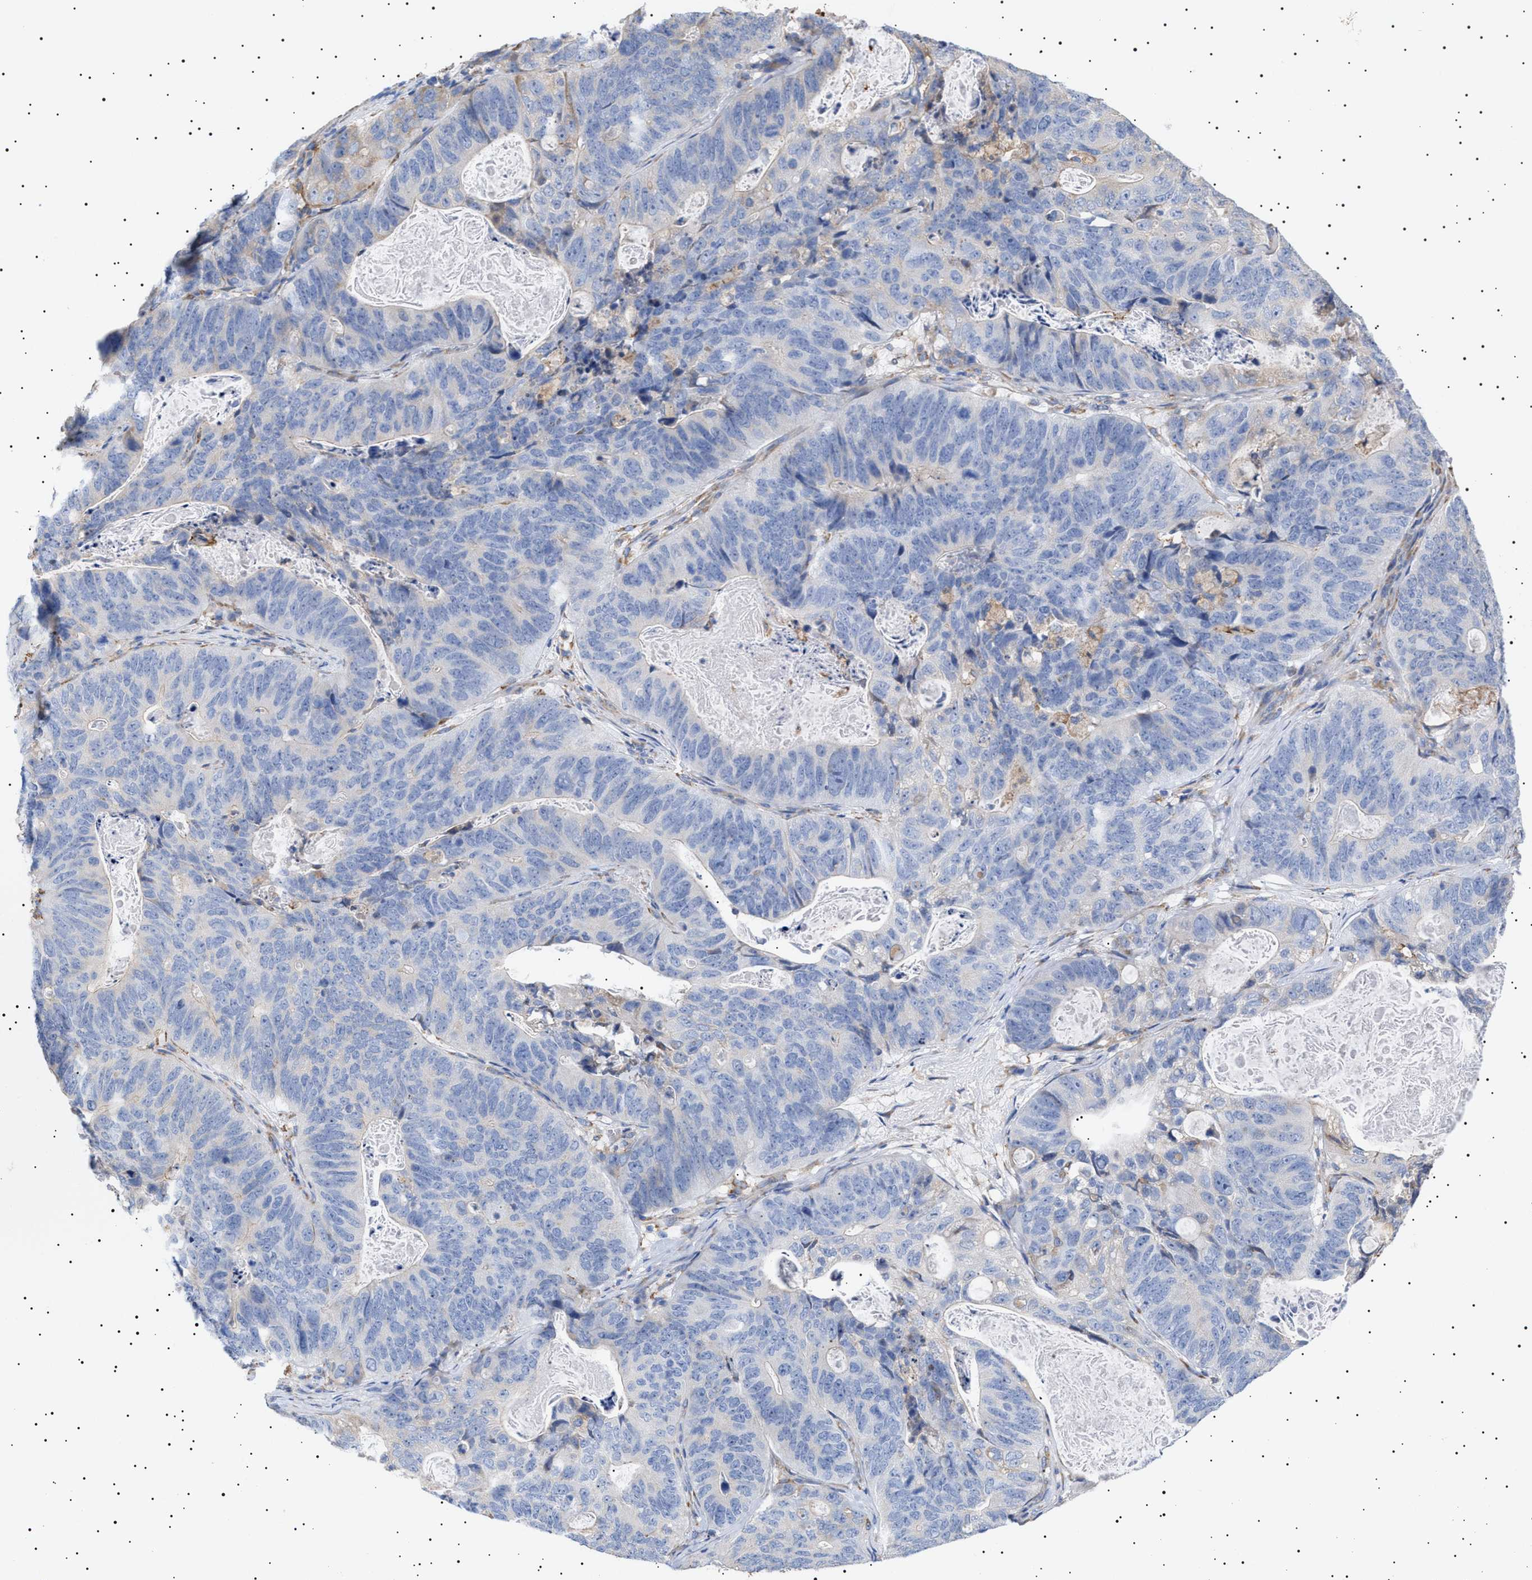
{"staining": {"intensity": "negative", "quantity": "none", "location": "none"}, "tissue": "stomach cancer", "cell_type": "Tumor cells", "image_type": "cancer", "snomed": [{"axis": "morphology", "description": "Normal tissue, NOS"}, {"axis": "morphology", "description": "Adenocarcinoma, NOS"}, {"axis": "topography", "description": "Stomach"}], "caption": "Immunohistochemistry (IHC) photomicrograph of human adenocarcinoma (stomach) stained for a protein (brown), which displays no staining in tumor cells.", "gene": "ERCC6L2", "patient": {"sex": "female", "age": 89}}